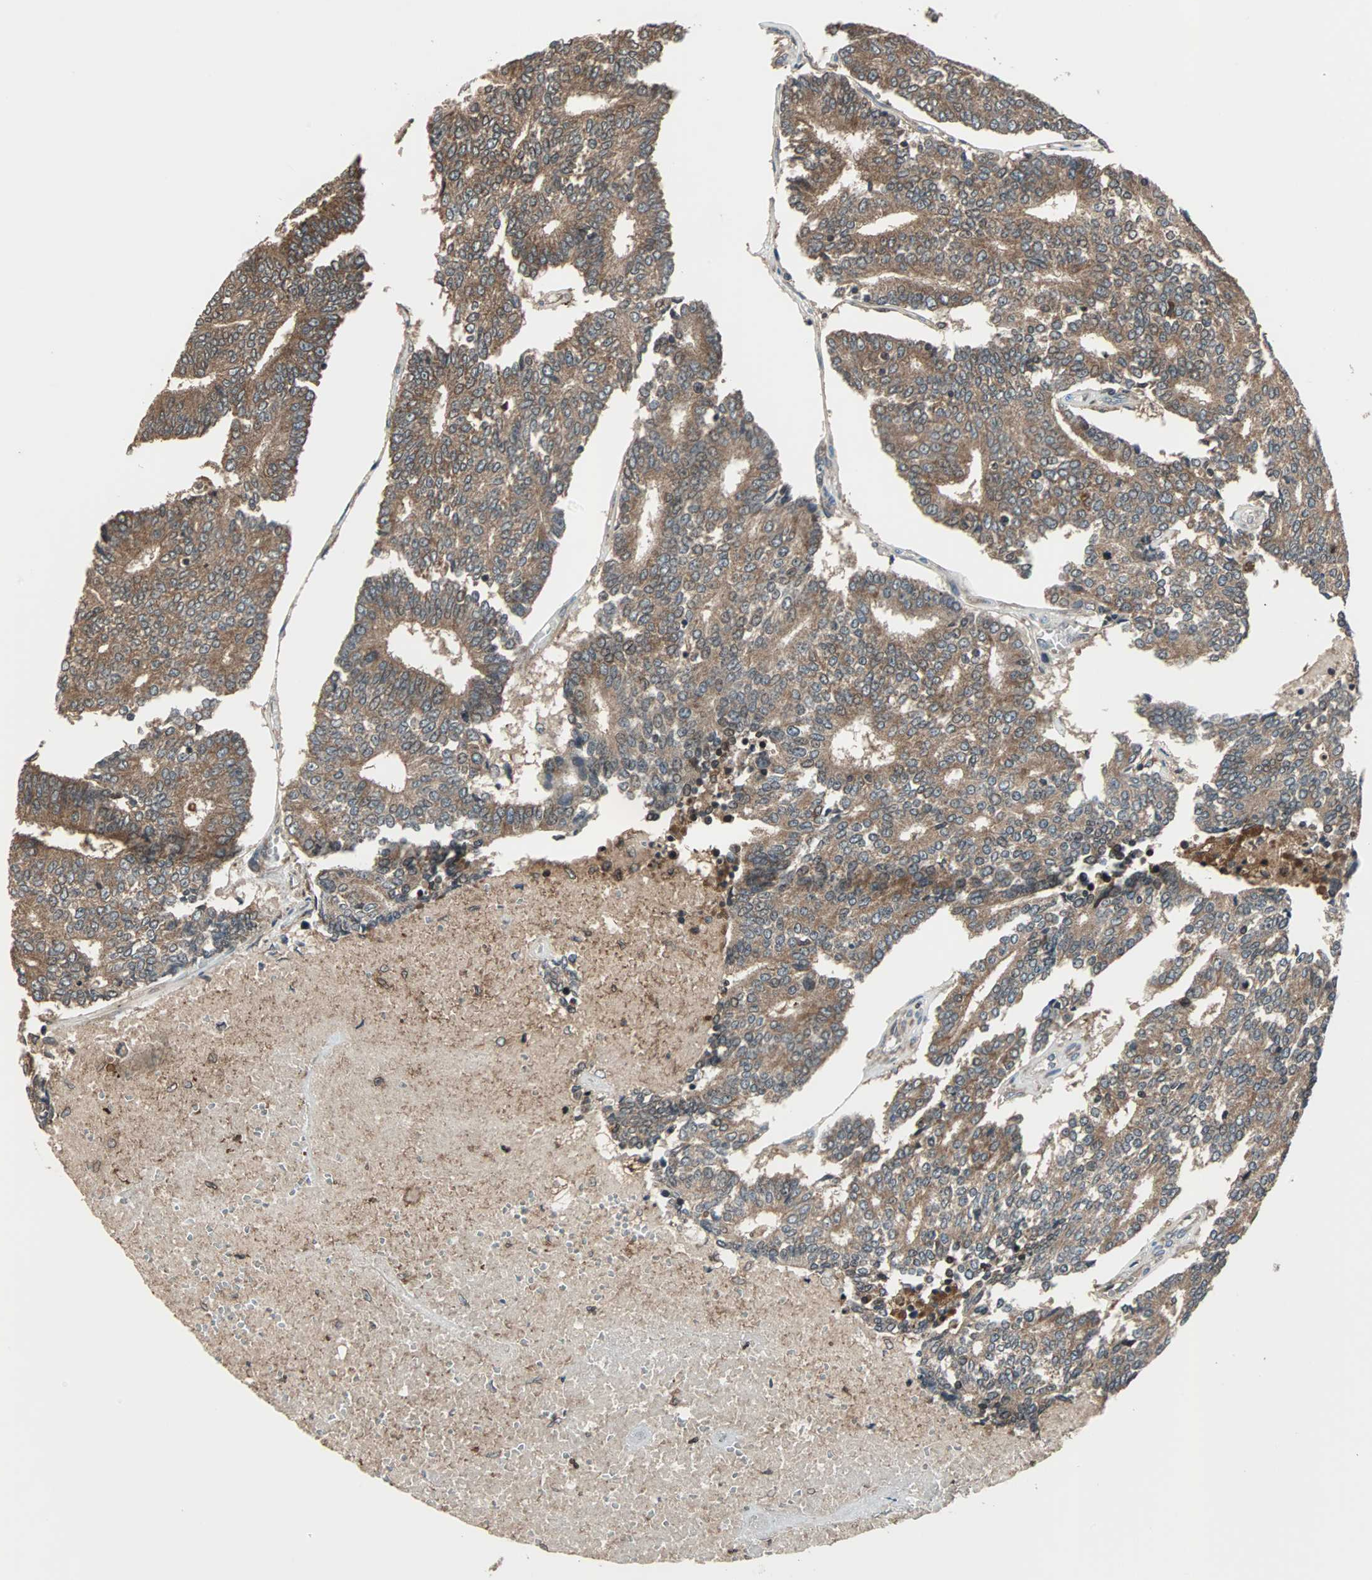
{"staining": {"intensity": "moderate", "quantity": ">75%", "location": "cytoplasmic/membranous"}, "tissue": "prostate cancer", "cell_type": "Tumor cells", "image_type": "cancer", "snomed": [{"axis": "morphology", "description": "Adenocarcinoma, High grade"}, {"axis": "topography", "description": "Prostate"}], "caption": "Tumor cells demonstrate medium levels of moderate cytoplasmic/membranous positivity in approximately >75% of cells in high-grade adenocarcinoma (prostate). The staining was performed using DAB, with brown indicating positive protein expression. Nuclei are stained blue with hematoxylin.", "gene": "RAB7A", "patient": {"sex": "male", "age": 55}}